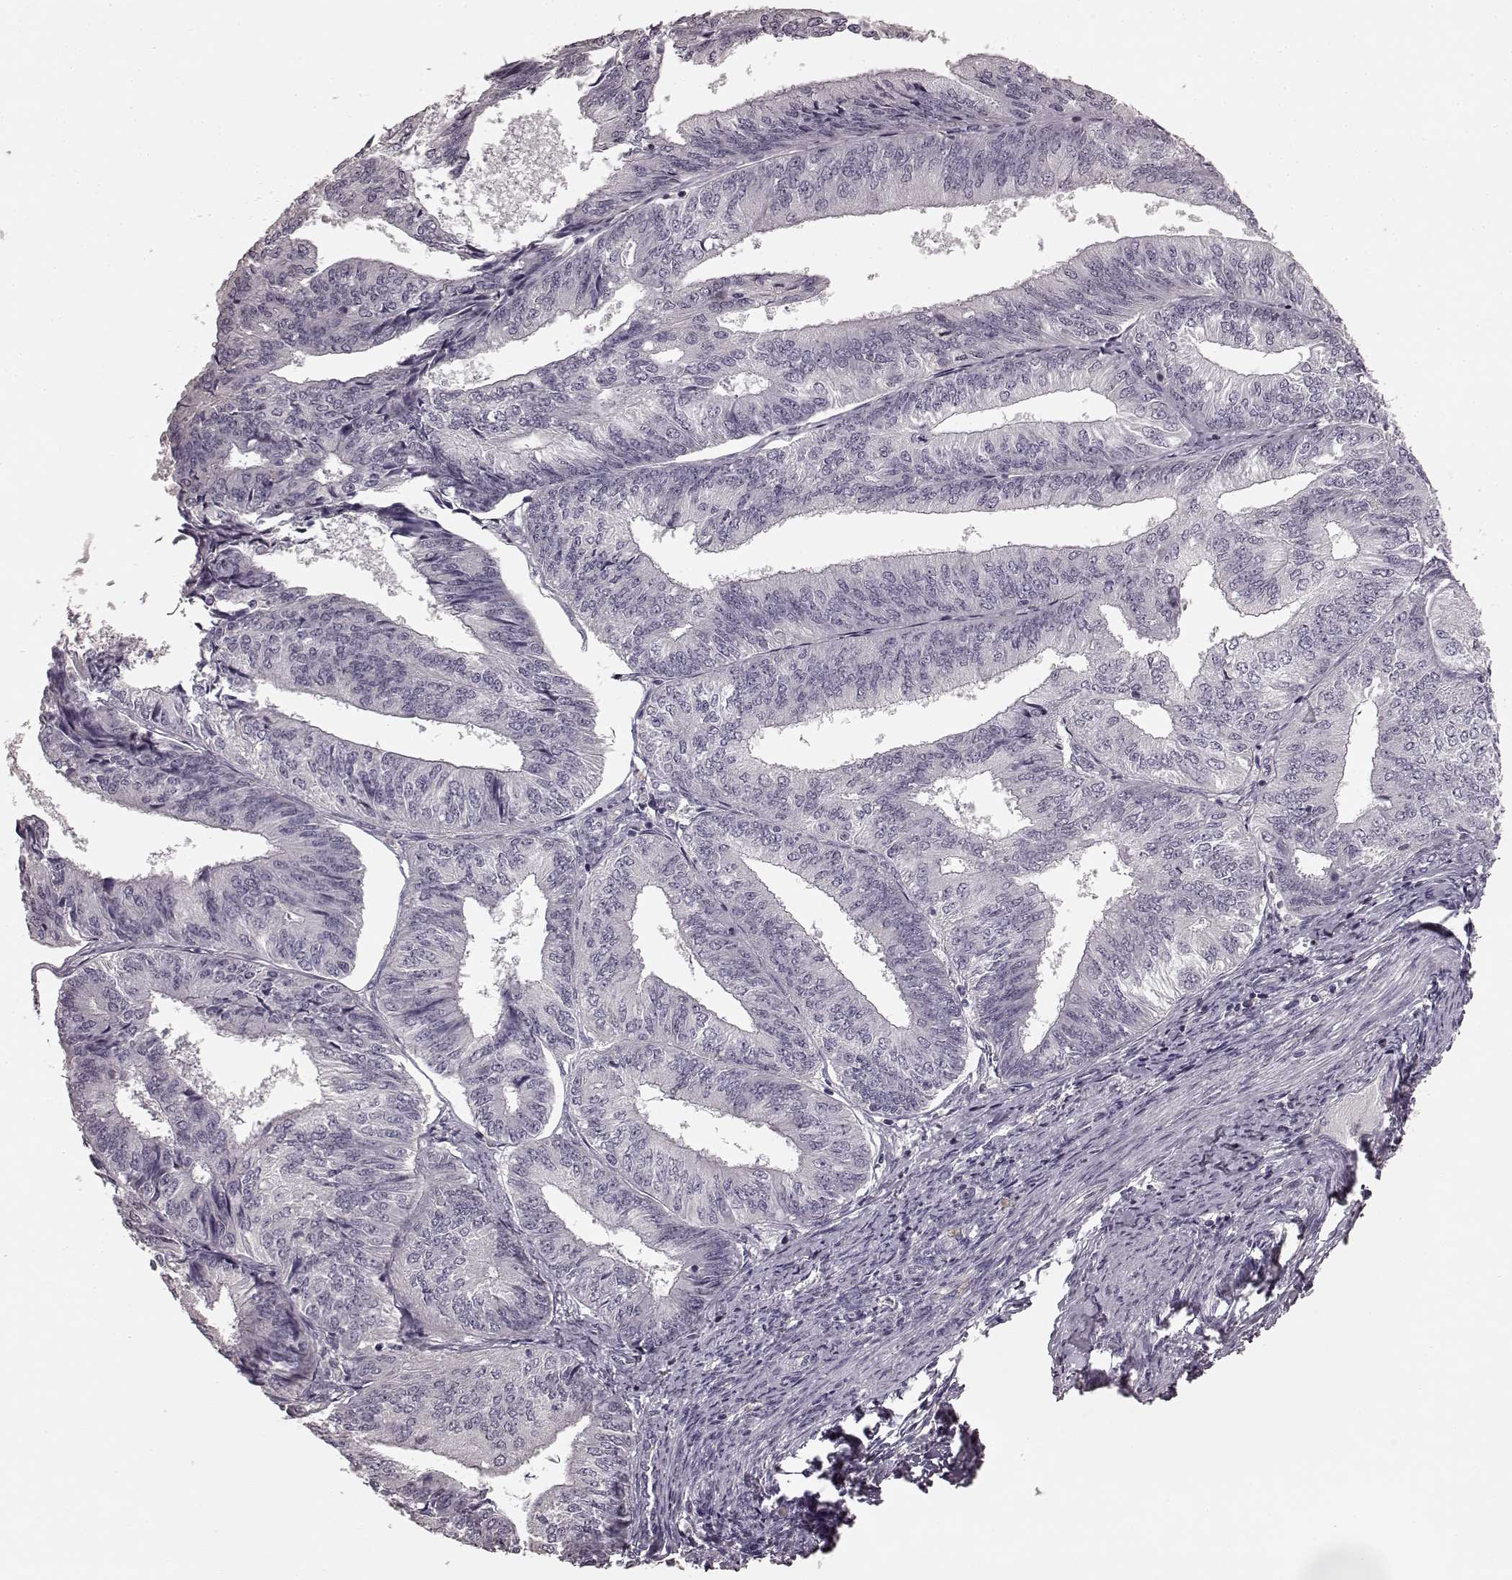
{"staining": {"intensity": "negative", "quantity": "none", "location": "none"}, "tissue": "endometrial cancer", "cell_type": "Tumor cells", "image_type": "cancer", "snomed": [{"axis": "morphology", "description": "Adenocarcinoma, NOS"}, {"axis": "topography", "description": "Endometrium"}], "caption": "An image of human endometrial cancer is negative for staining in tumor cells.", "gene": "CD28", "patient": {"sex": "female", "age": 58}}